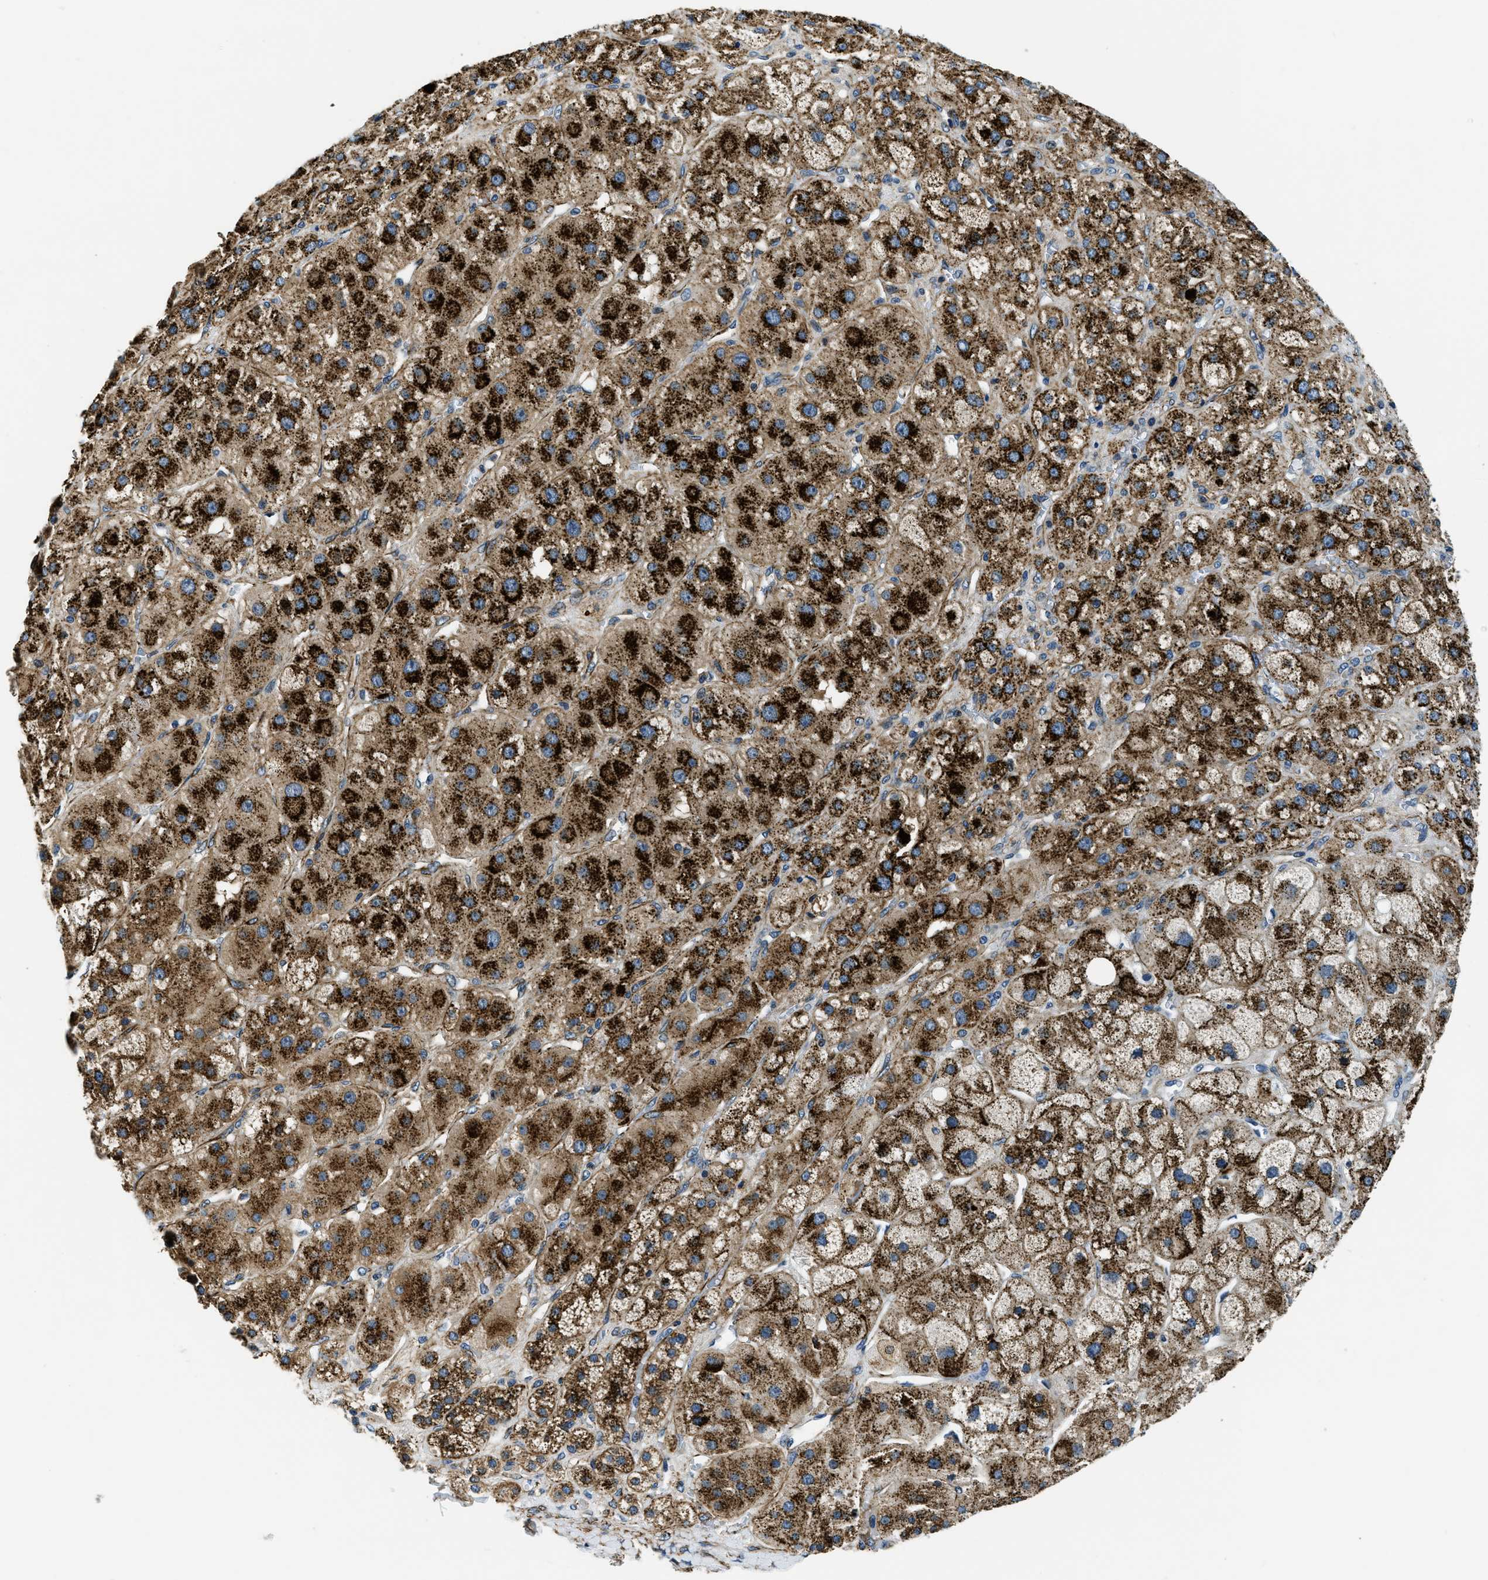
{"staining": {"intensity": "strong", "quantity": ">75%", "location": "cytoplasmic/membranous"}, "tissue": "adrenal gland", "cell_type": "Glandular cells", "image_type": "normal", "snomed": [{"axis": "morphology", "description": "Normal tissue, NOS"}, {"axis": "topography", "description": "Adrenal gland"}], "caption": "A brown stain labels strong cytoplasmic/membranous staining of a protein in glandular cells of benign adrenal gland. (DAB (3,3'-diaminobenzidine) IHC, brown staining for protein, blue staining for nuclei).", "gene": "GNS", "patient": {"sex": "female", "age": 47}}